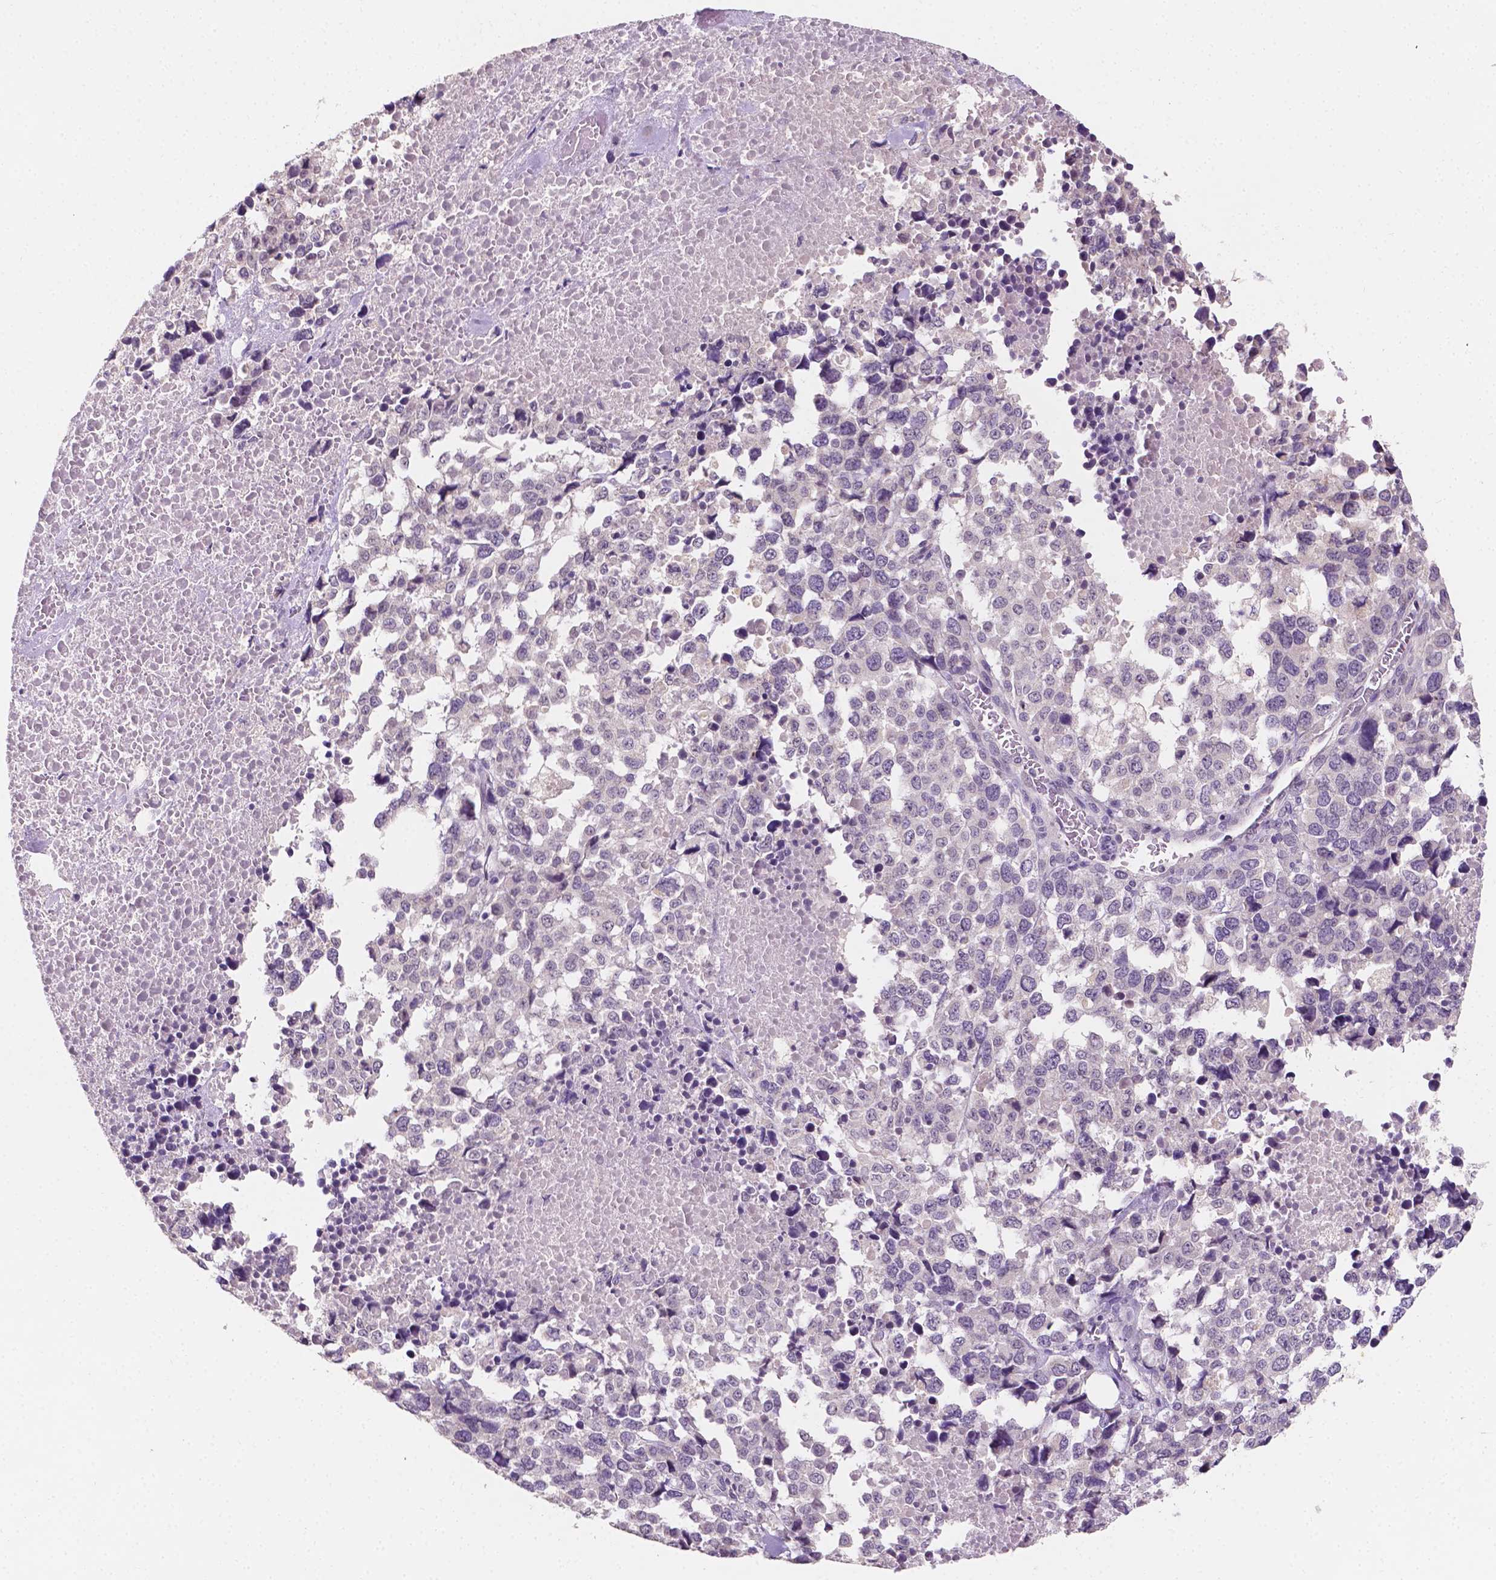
{"staining": {"intensity": "negative", "quantity": "none", "location": "none"}, "tissue": "melanoma", "cell_type": "Tumor cells", "image_type": "cancer", "snomed": [{"axis": "morphology", "description": "Malignant melanoma, Metastatic site"}, {"axis": "topography", "description": "Skin"}], "caption": "Malignant melanoma (metastatic site) was stained to show a protein in brown. There is no significant expression in tumor cells.", "gene": "TAL1", "patient": {"sex": "male", "age": 84}}